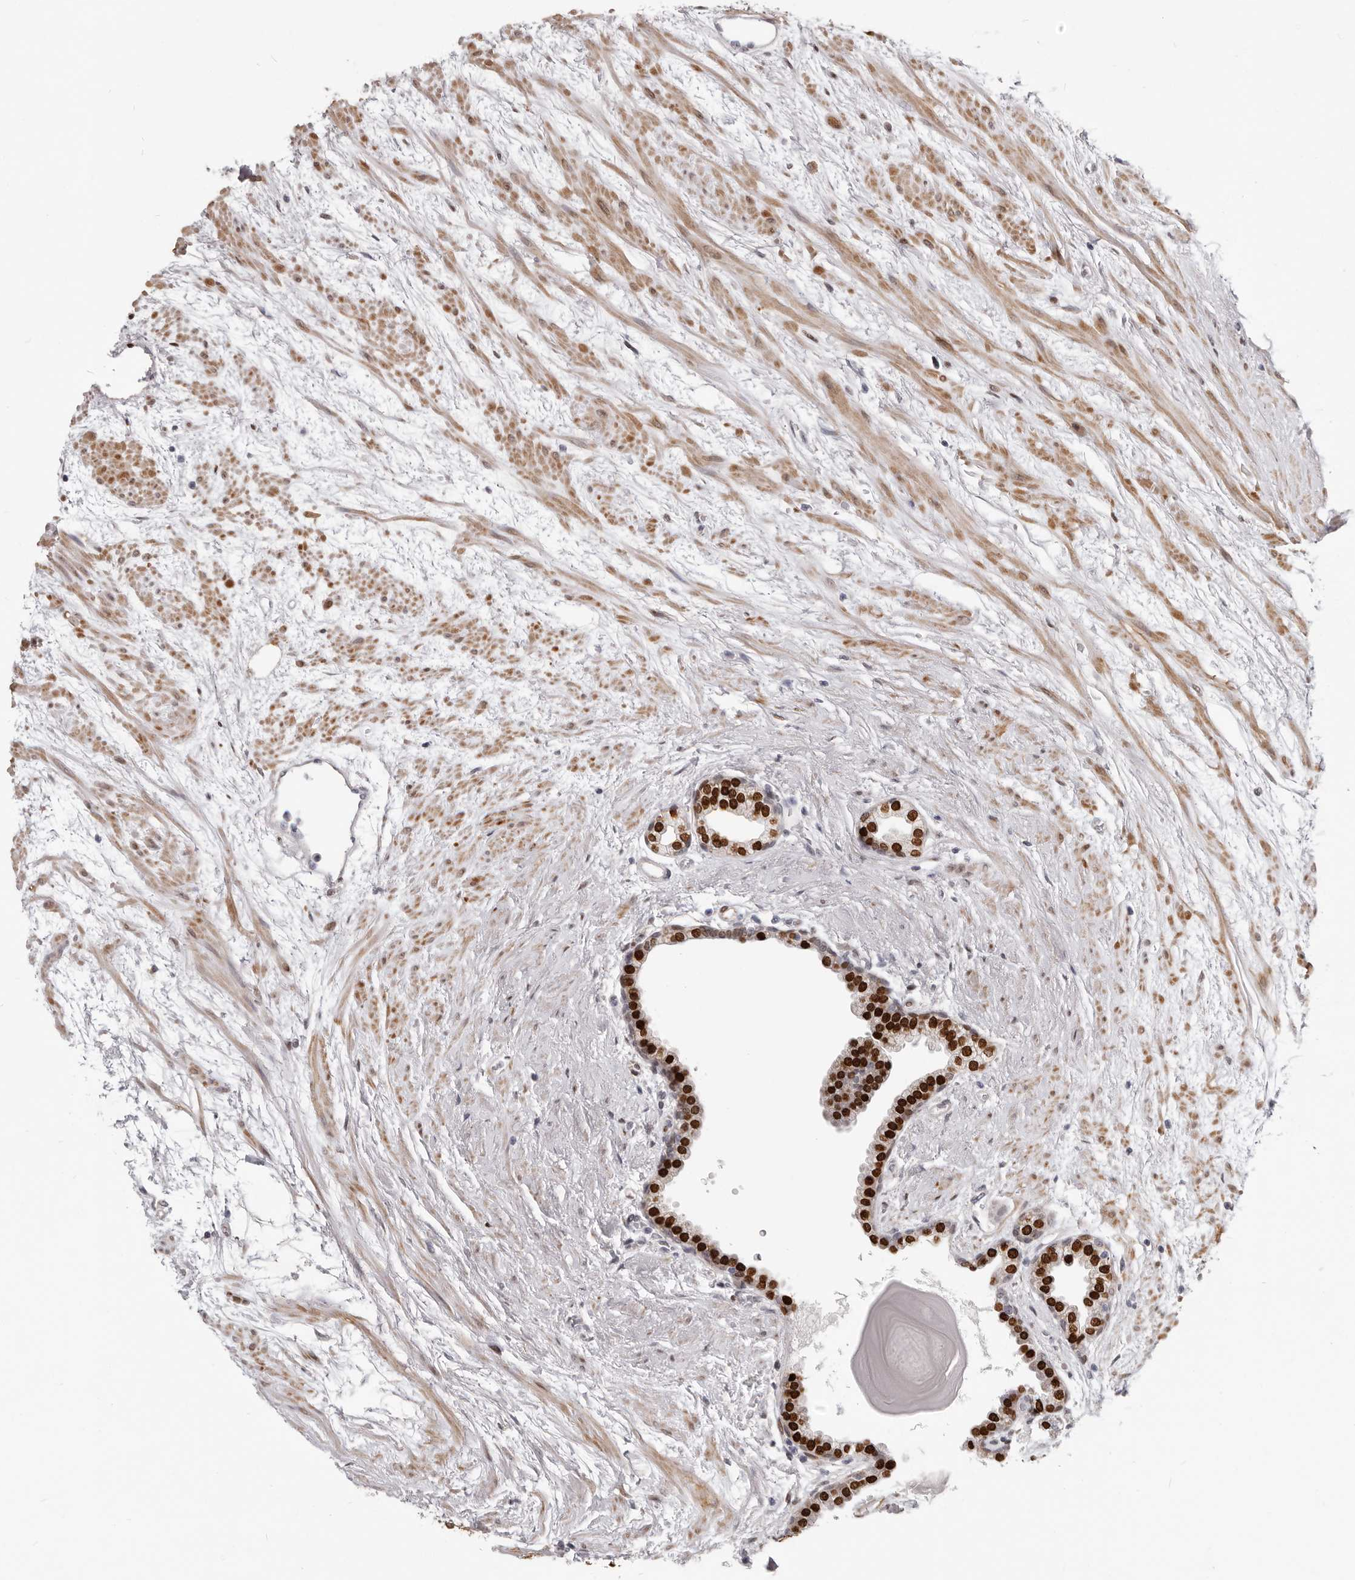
{"staining": {"intensity": "strong", "quantity": ">75%", "location": "nuclear"}, "tissue": "prostate", "cell_type": "Glandular cells", "image_type": "normal", "snomed": [{"axis": "morphology", "description": "Normal tissue, NOS"}, {"axis": "topography", "description": "Prostate"}], "caption": "IHC photomicrograph of unremarkable prostate: prostate stained using IHC reveals high levels of strong protein expression localized specifically in the nuclear of glandular cells, appearing as a nuclear brown color.", "gene": "SRP19", "patient": {"sex": "male", "age": 48}}